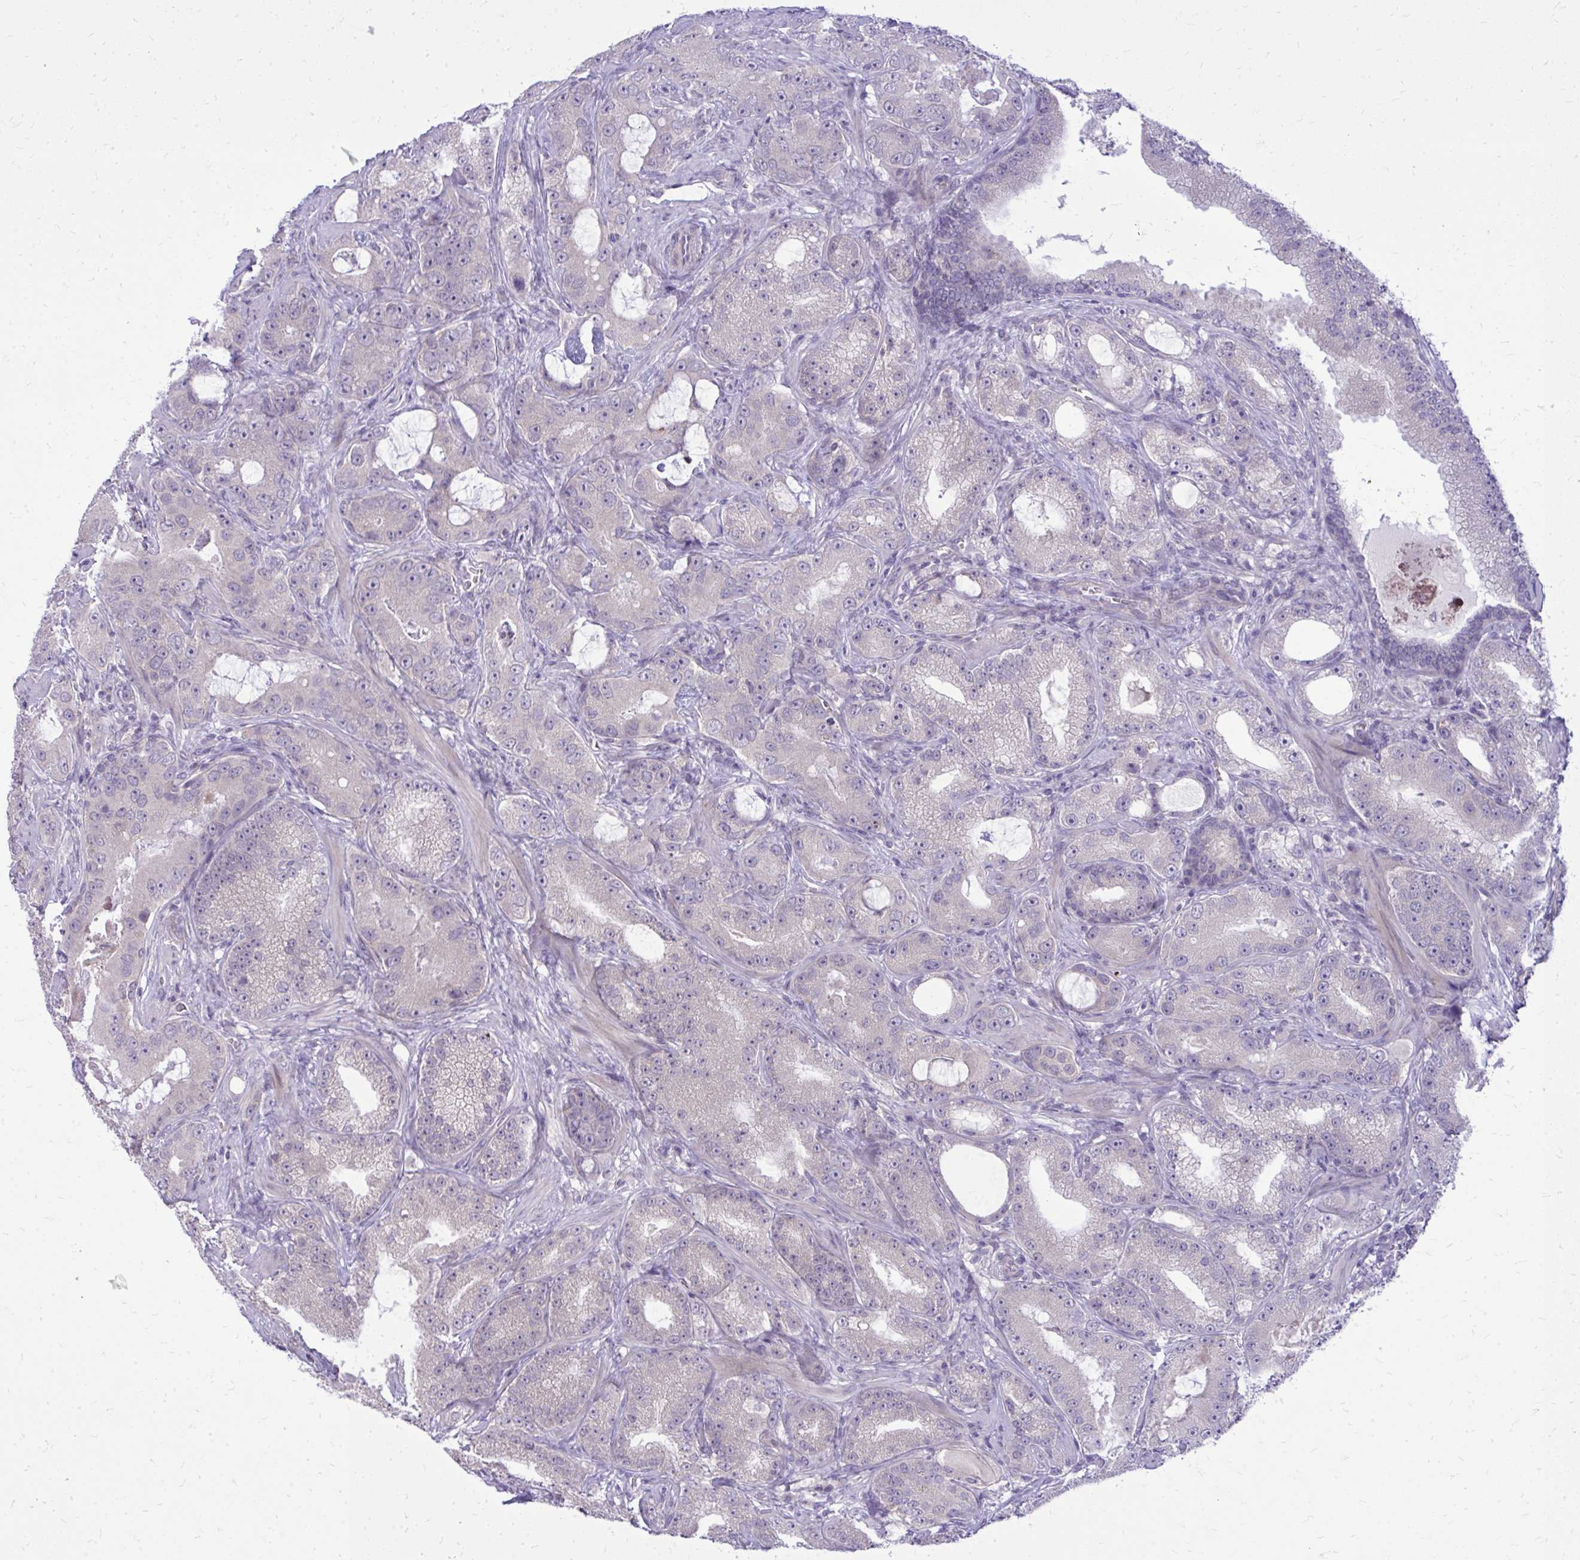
{"staining": {"intensity": "negative", "quantity": "none", "location": "none"}, "tissue": "prostate cancer", "cell_type": "Tumor cells", "image_type": "cancer", "snomed": [{"axis": "morphology", "description": "Adenocarcinoma, High grade"}, {"axis": "topography", "description": "Prostate"}], "caption": "Immunohistochemistry histopathology image of neoplastic tissue: human prostate cancer stained with DAB exhibits no significant protein expression in tumor cells.", "gene": "DPY19L1", "patient": {"sex": "male", "age": 65}}